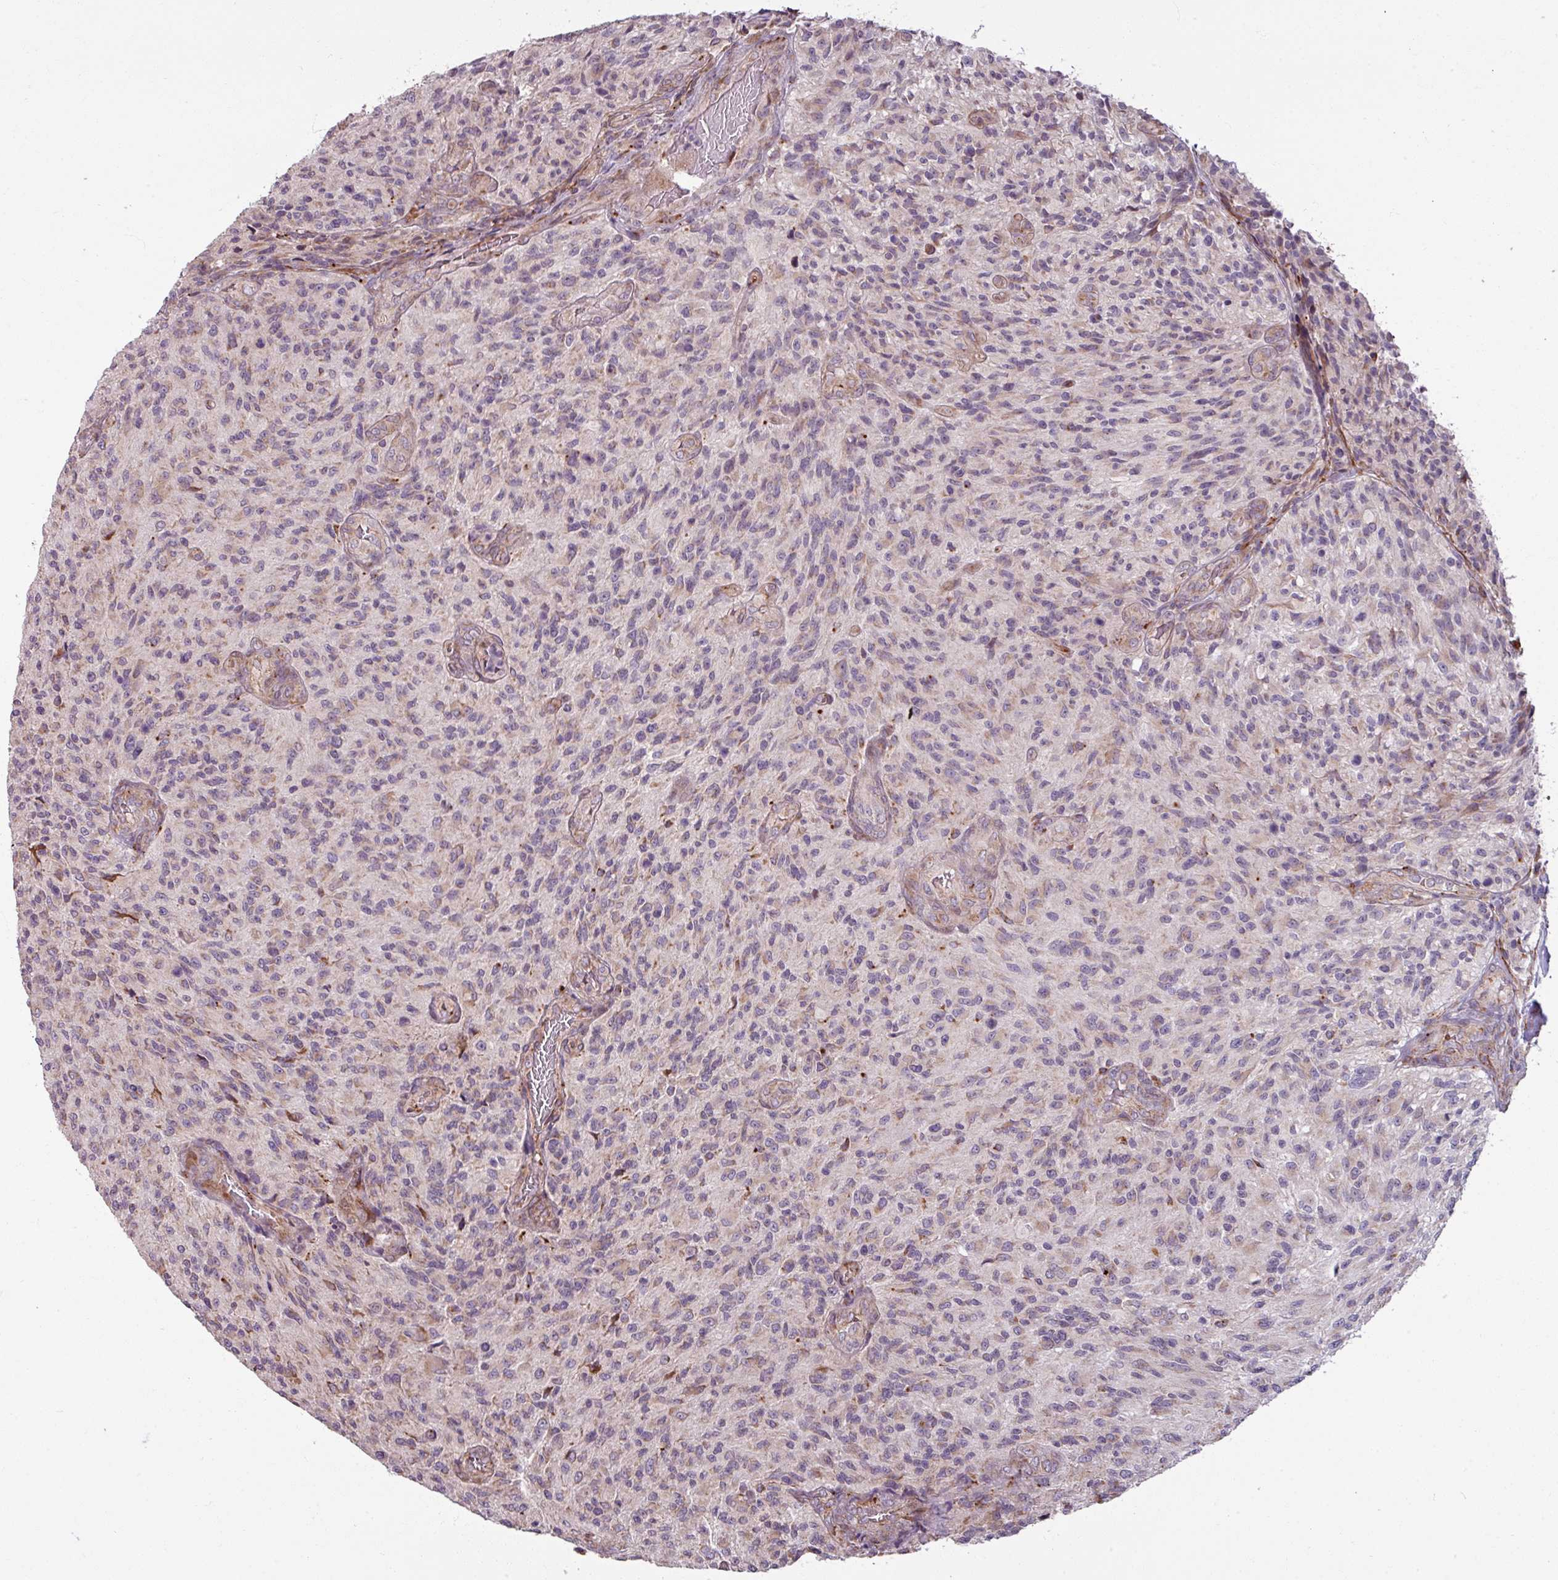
{"staining": {"intensity": "weak", "quantity": "<25%", "location": "cytoplasmic/membranous"}, "tissue": "glioma", "cell_type": "Tumor cells", "image_type": "cancer", "snomed": [{"axis": "morphology", "description": "Normal tissue, NOS"}, {"axis": "morphology", "description": "Glioma, malignant, High grade"}, {"axis": "topography", "description": "Cerebral cortex"}], "caption": "A histopathology image of human glioma is negative for staining in tumor cells.", "gene": "MAGT1", "patient": {"sex": "male", "age": 56}}